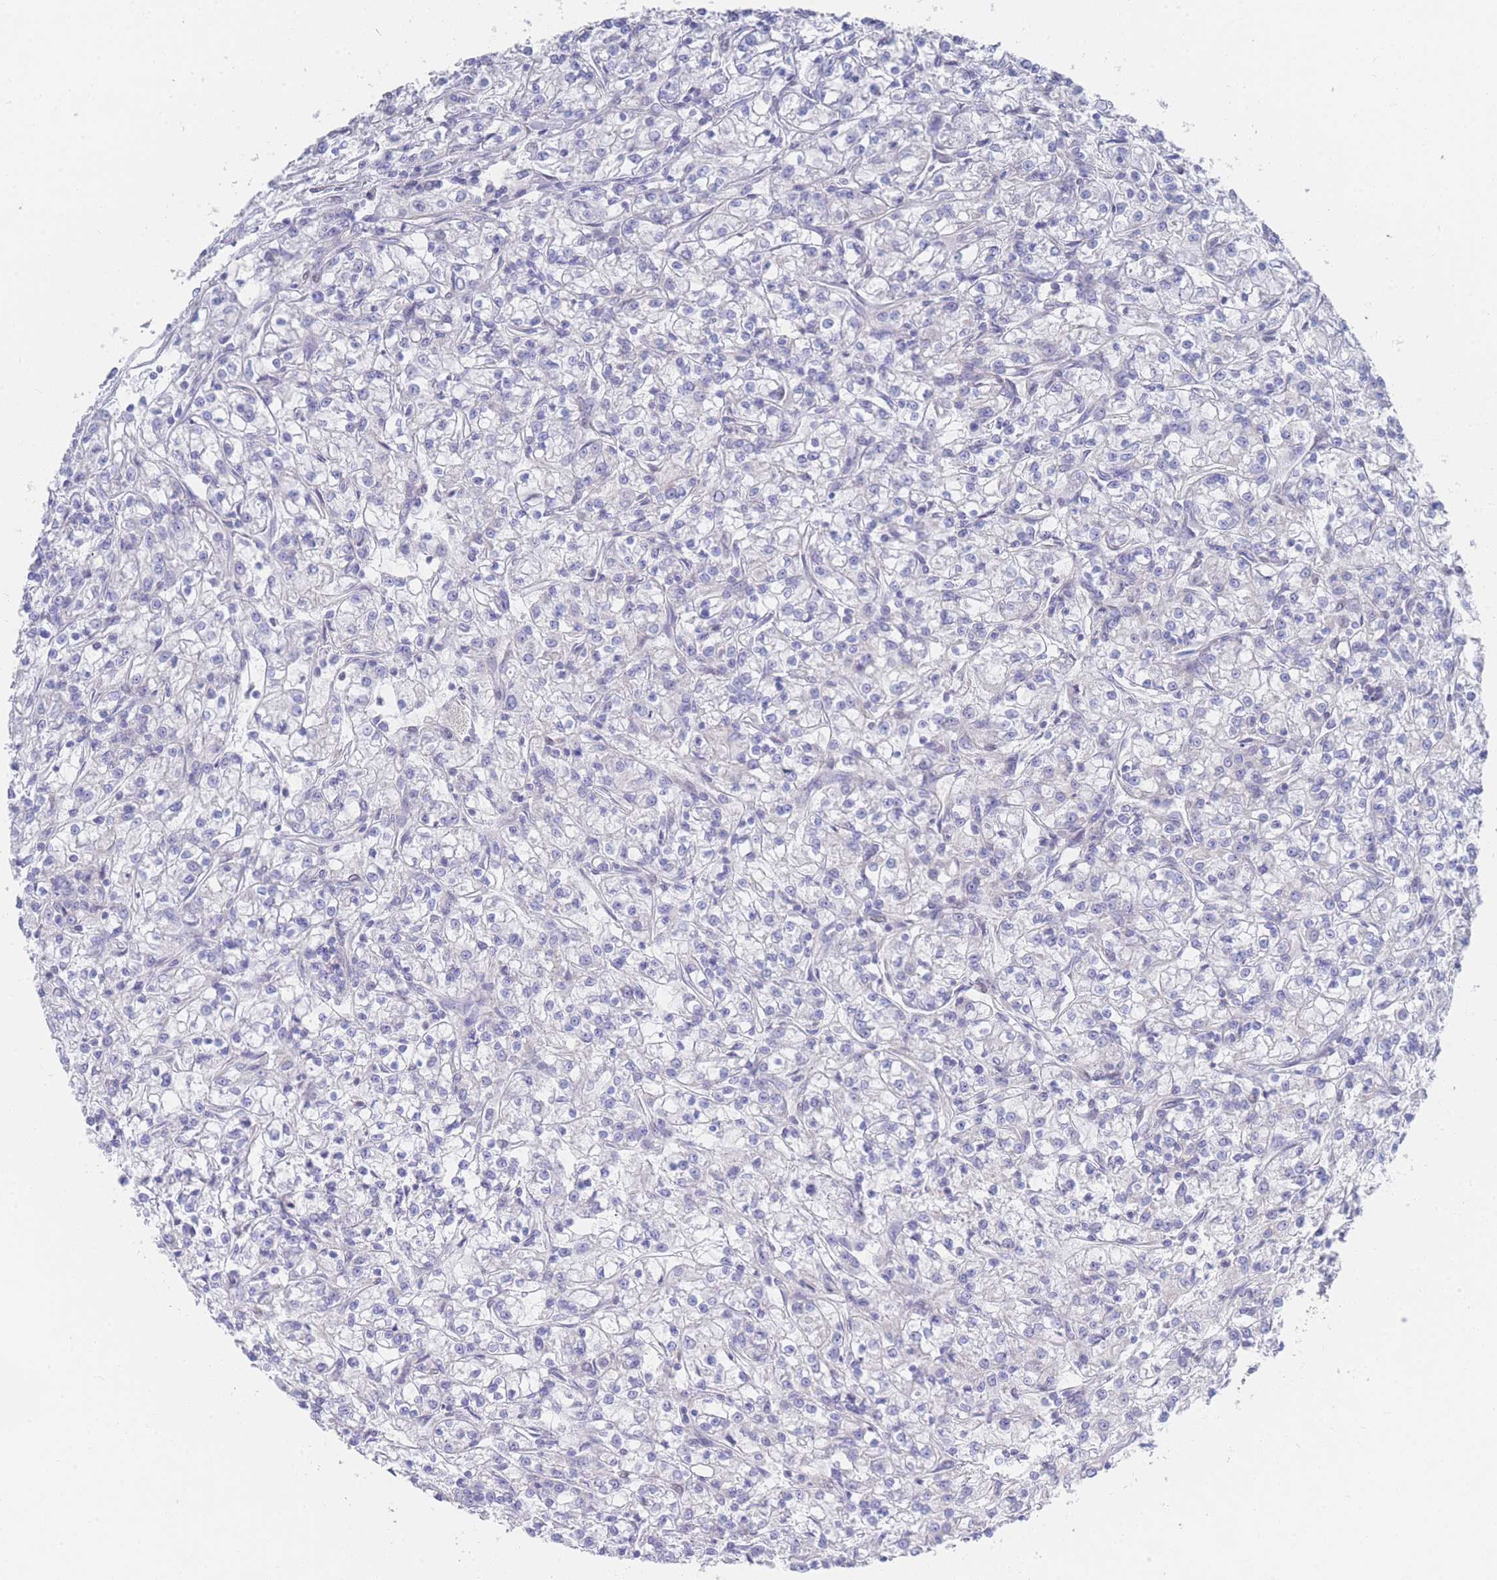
{"staining": {"intensity": "negative", "quantity": "none", "location": "none"}, "tissue": "renal cancer", "cell_type": "Tumor cells", "image_type": "cancer", "snomed": [{"axis": "morphology", "description": "Adenocarcinoma, NOS"}, {"axis": "topography", "description": "Kidney"}], "caption": "Renal adenocarcinoma was stained to show a protein in brown. There is no significant positivity in tumor cells.", "gene": "ZNF142", "patient": {"sex": "female", "age": 59}}